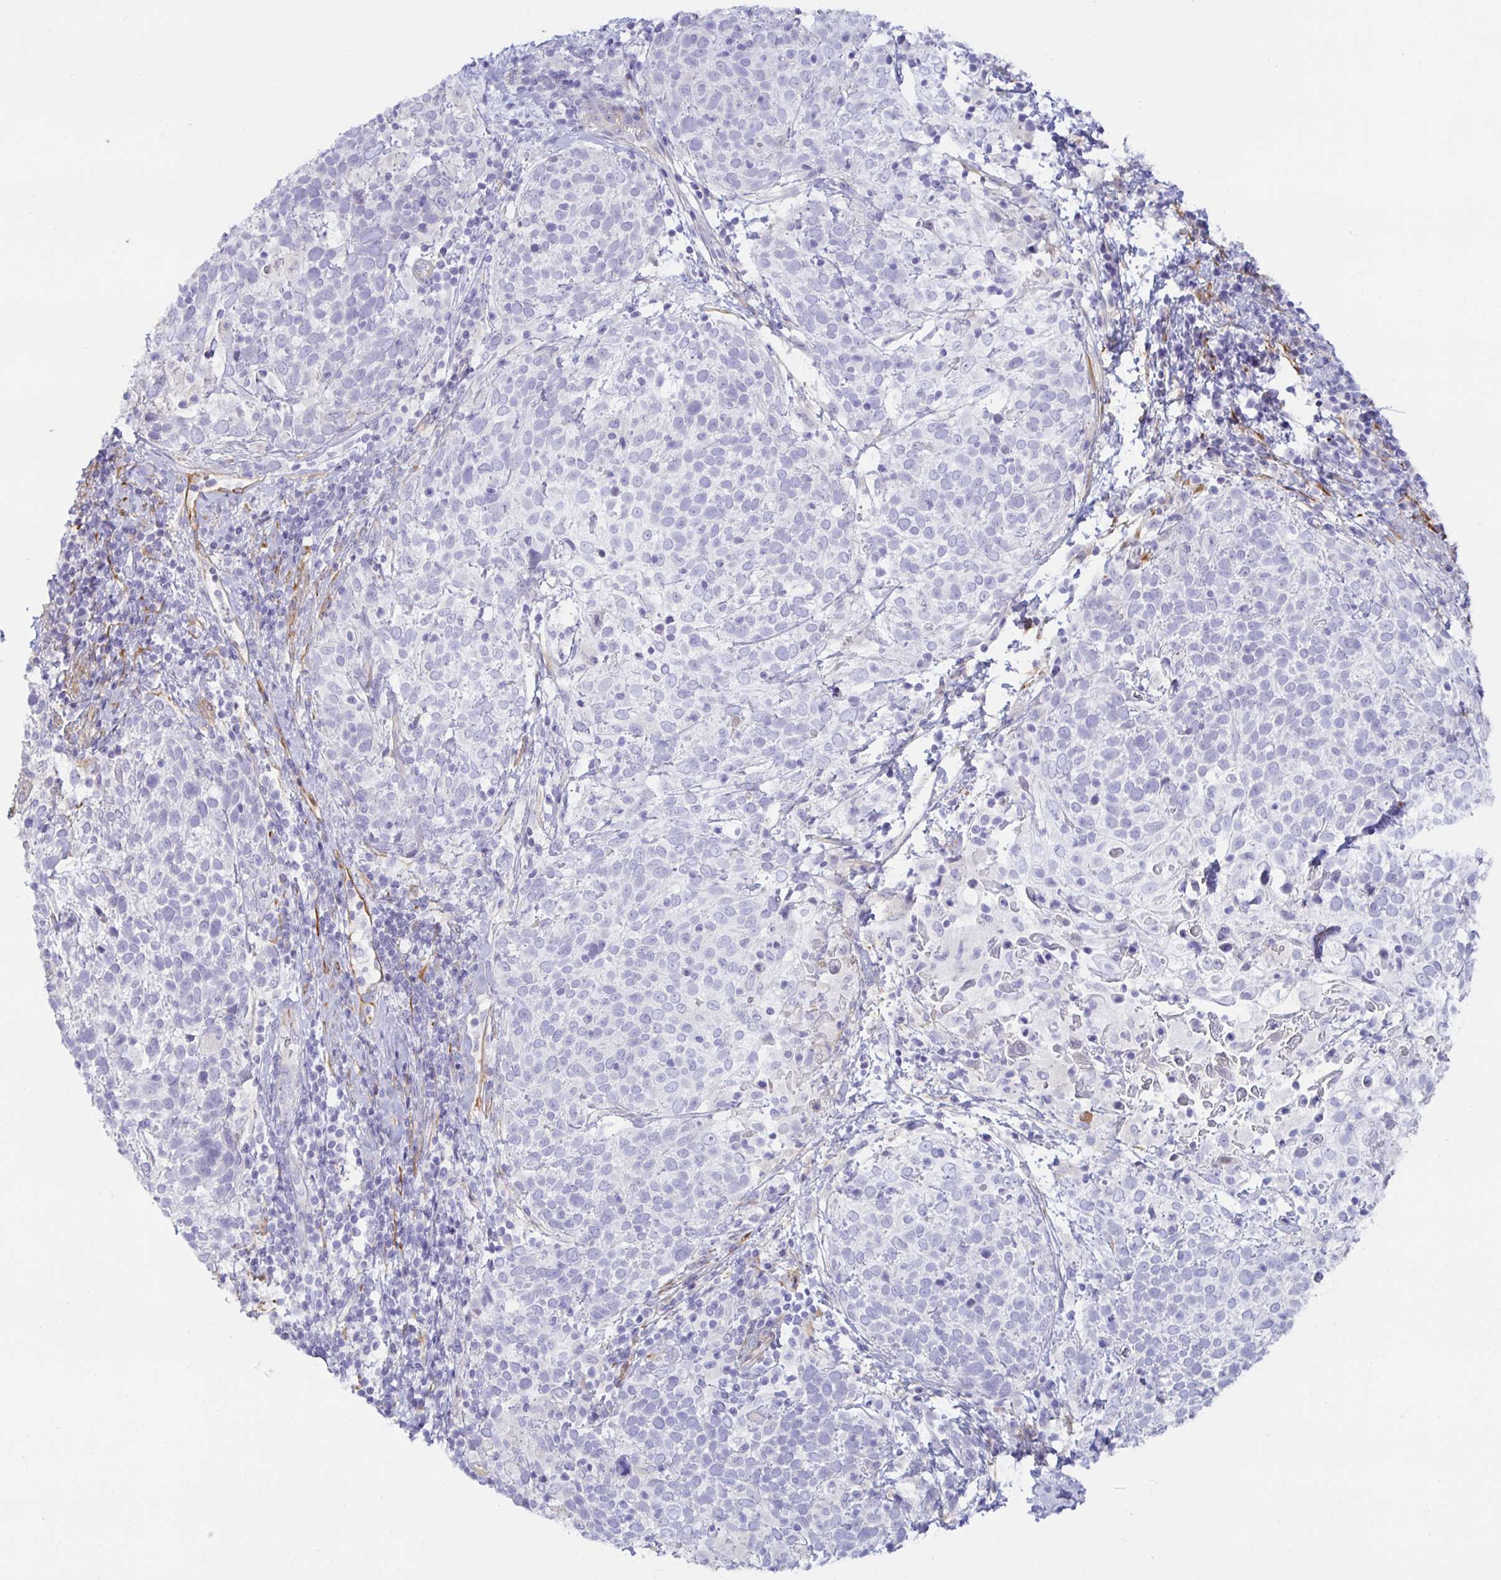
{"staining": {"intensity": "negative", "quantity": "none", "location": "none"}, "tissue": "cervical cancer", "cell_type": "Tumor cells", "image_type": "cancer", "snomed": [{"axis": "morphology", "description": "Squamous cell carcinoma, NOS"}, {"axis": "topography", "description": "Cervix"}], "caption": "DAB (3,3'-diaminobenzidine) immunohistochemical staining of cervical squamous cell carcinoma exhibits no significant expression in tumor cells.", "gene": "SPAG4", "patient": {"sex": "female", "age": 61}}